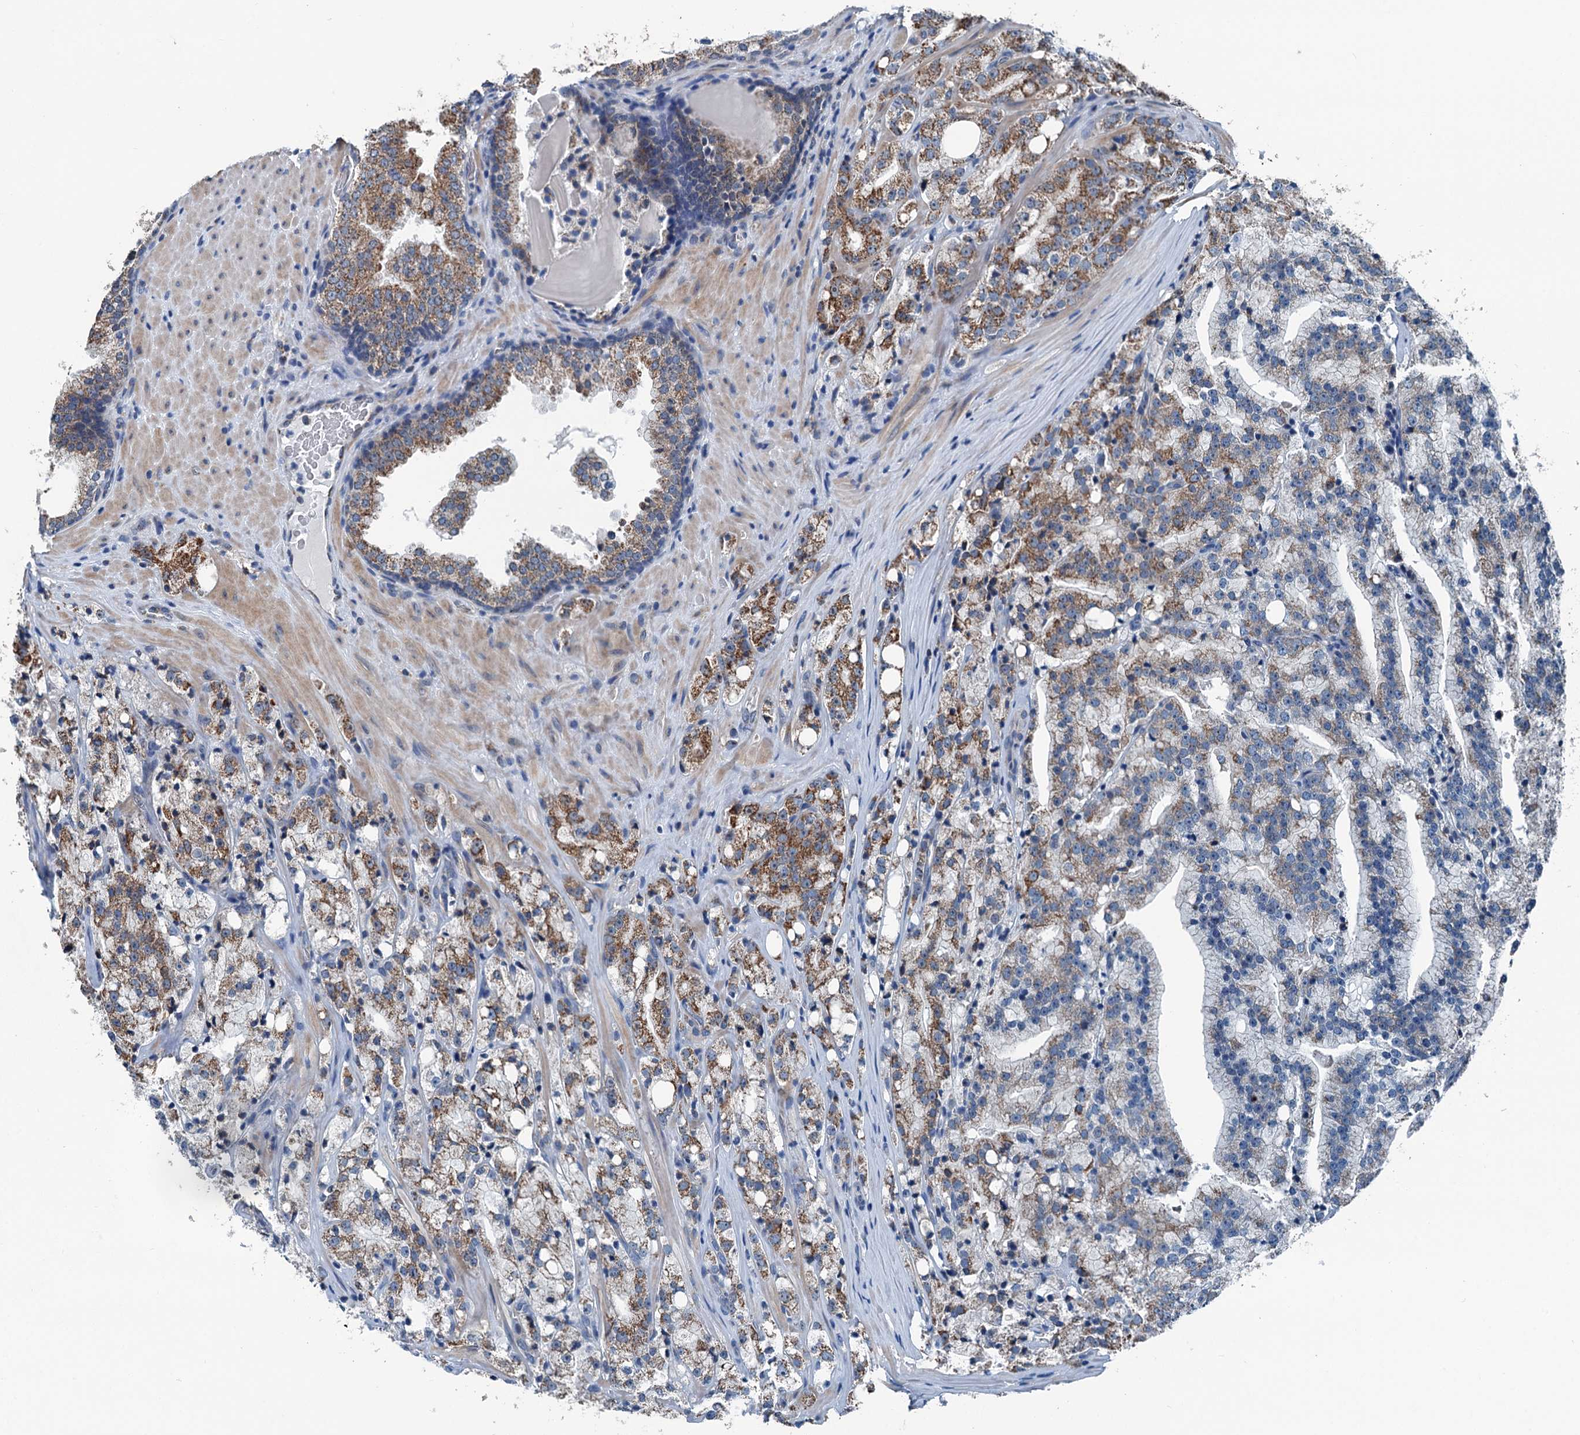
{"staining": {"intensity": "strong", "quantity": ">75%", "location": "cytoplasmic/membranous"}, "tissue": "prostate cancer", "cell_type": "Tumor cells", "image_type": "cancer", "snomed": [{"axis": "morphology", "description": "Adenocarcinoma, High grade"}, {"axis": "topography", "description": "Prostate"}], "caption": "Strong cytoplasmic/membranous protein expression is identified in approximately >75% of tumor cells in prostate cancer (high-grade adenocarcinoma).", "gene": "TRPT1", "patient": {"sex": "male", "age": 64}}